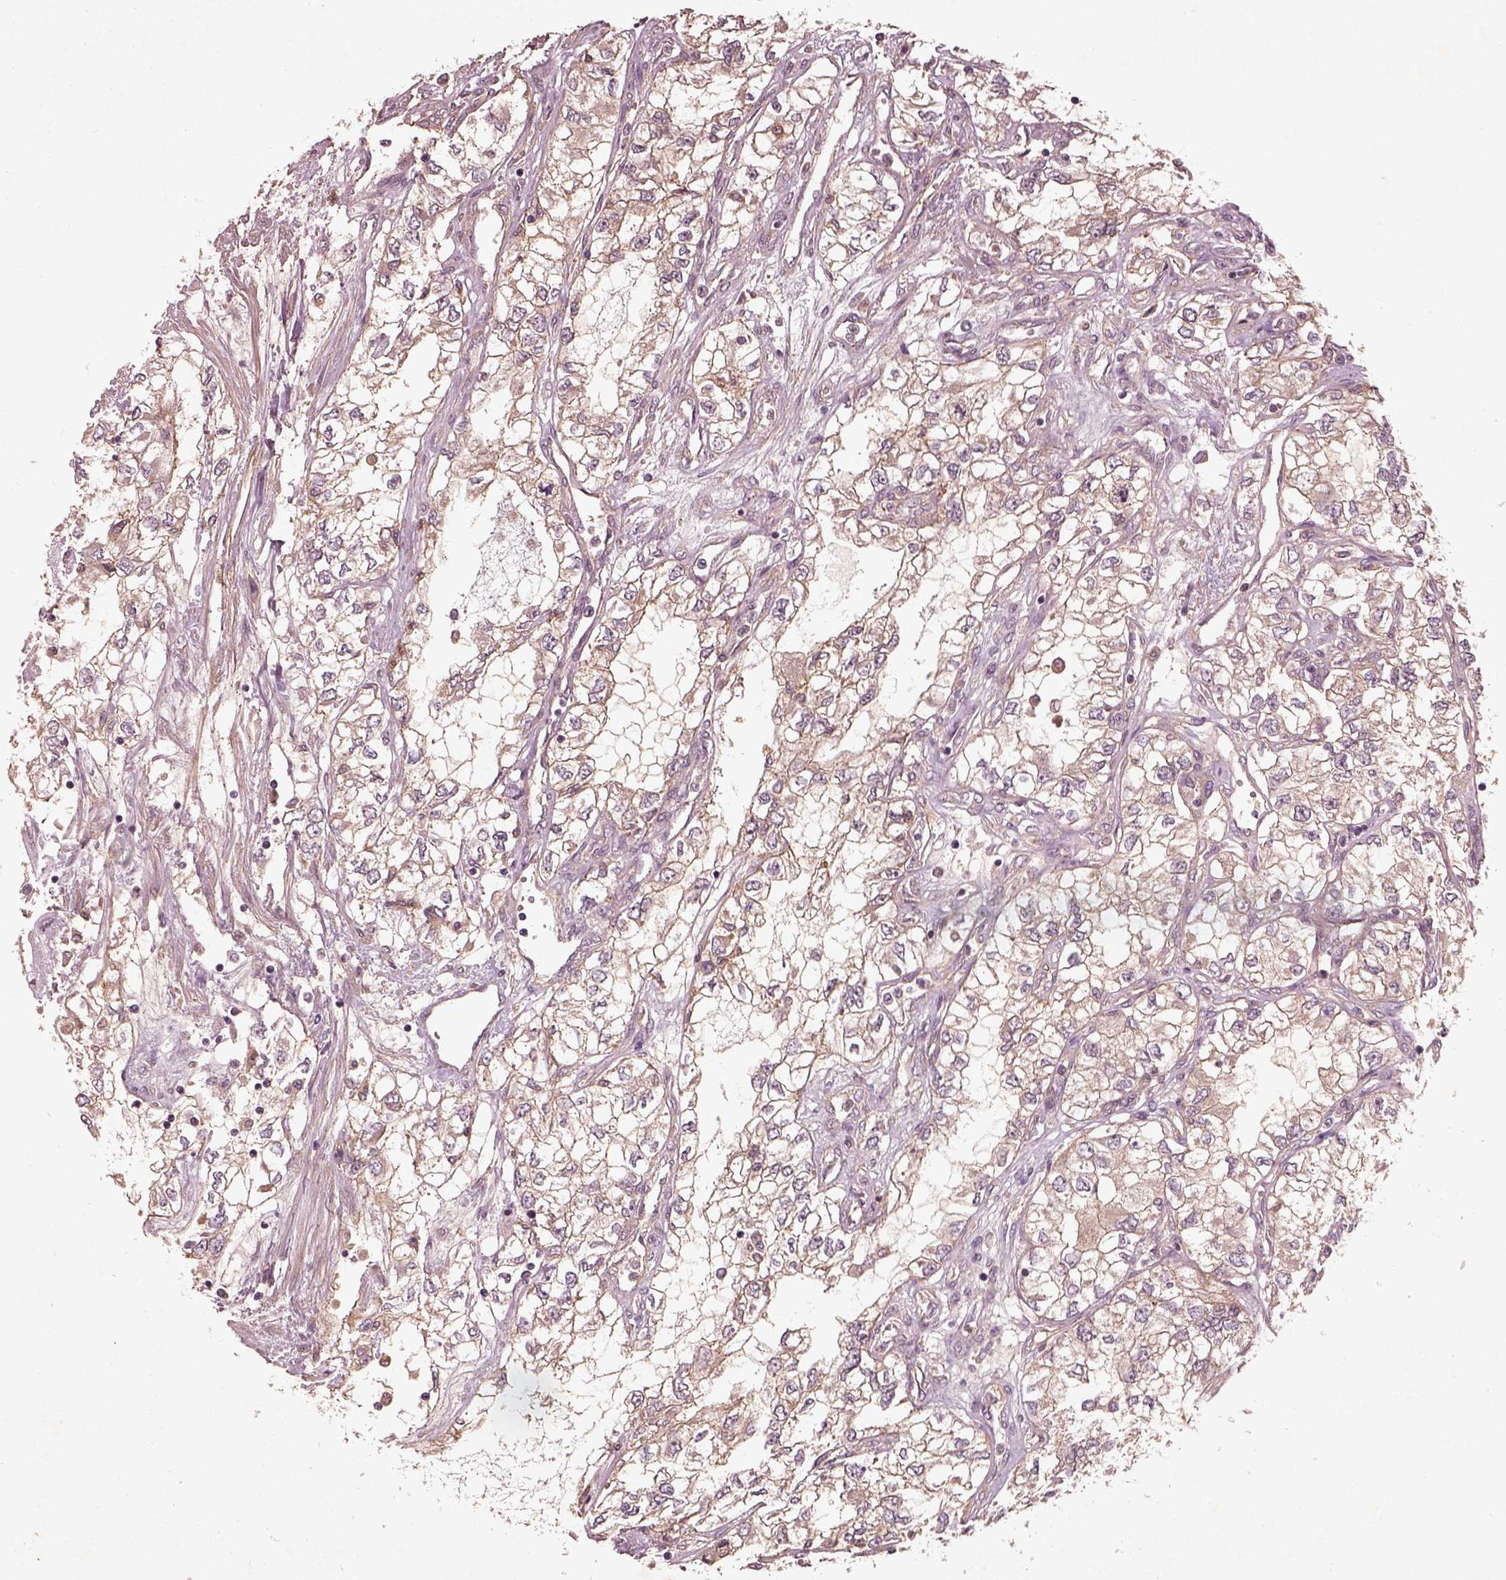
{"staining": {"intensity": "weak", "quantity": ">75%", "location": "cytoplasmic/membranous"}, "tissue": "renal cancer", "cell_type": "Tumor cells", "image_type": "cancer", "snomed": [{"axis": "morphology", "description": "Adenocarcinoma, NOS"}, {"axis": "topography", "description": "Kidney"}], "caption": "This micrograph exhibits immunohistochemistry staining of human renal adenocarcinoma, with low weak cytoplasmic/membranous positivity in approximately >75% of tumor cells.", "gene": "FAM234A", "patient": {"sex": "female", "age": 59}}